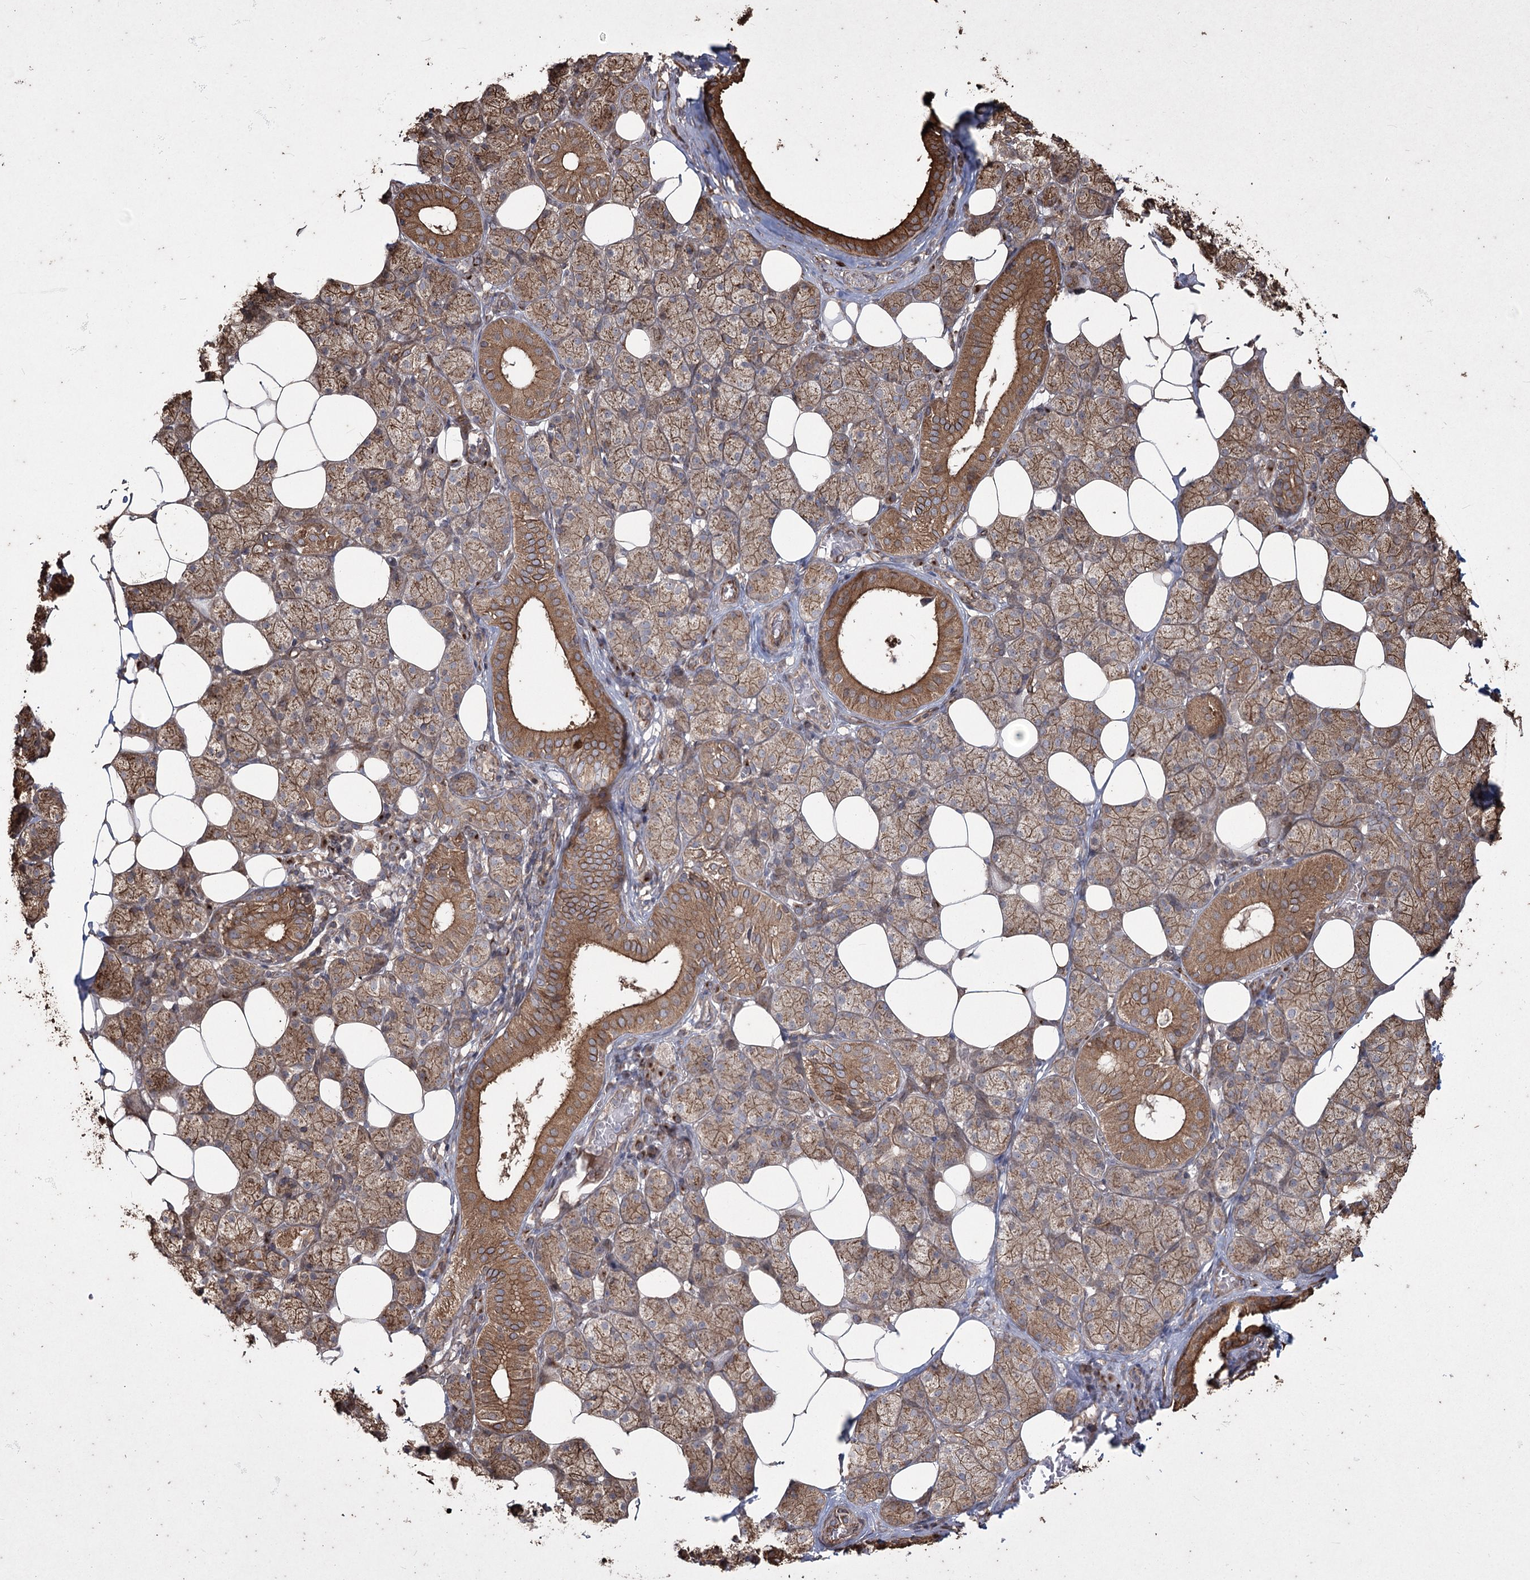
{"staining": {"intensity": "moderate", "quantity": ">75%", "location": "cytoplasmic/membranous"}, "tissue": "salivary gland", "cell_type": "Glandular cells", "image_type": "normal", "snomed": [{"axis": "morphology", "description": "Normal tissue, NOS"}, {"axis": "topography", "description": "Salivary gland"}], "caption": "Human salivary gland stained with a brown dye demonstrates moderate cytoplasmic/membranous positive staining in approximately >75% of glandular cells.", "gene": "PRC1", "patient": {"sex": "female", "age": 33}}